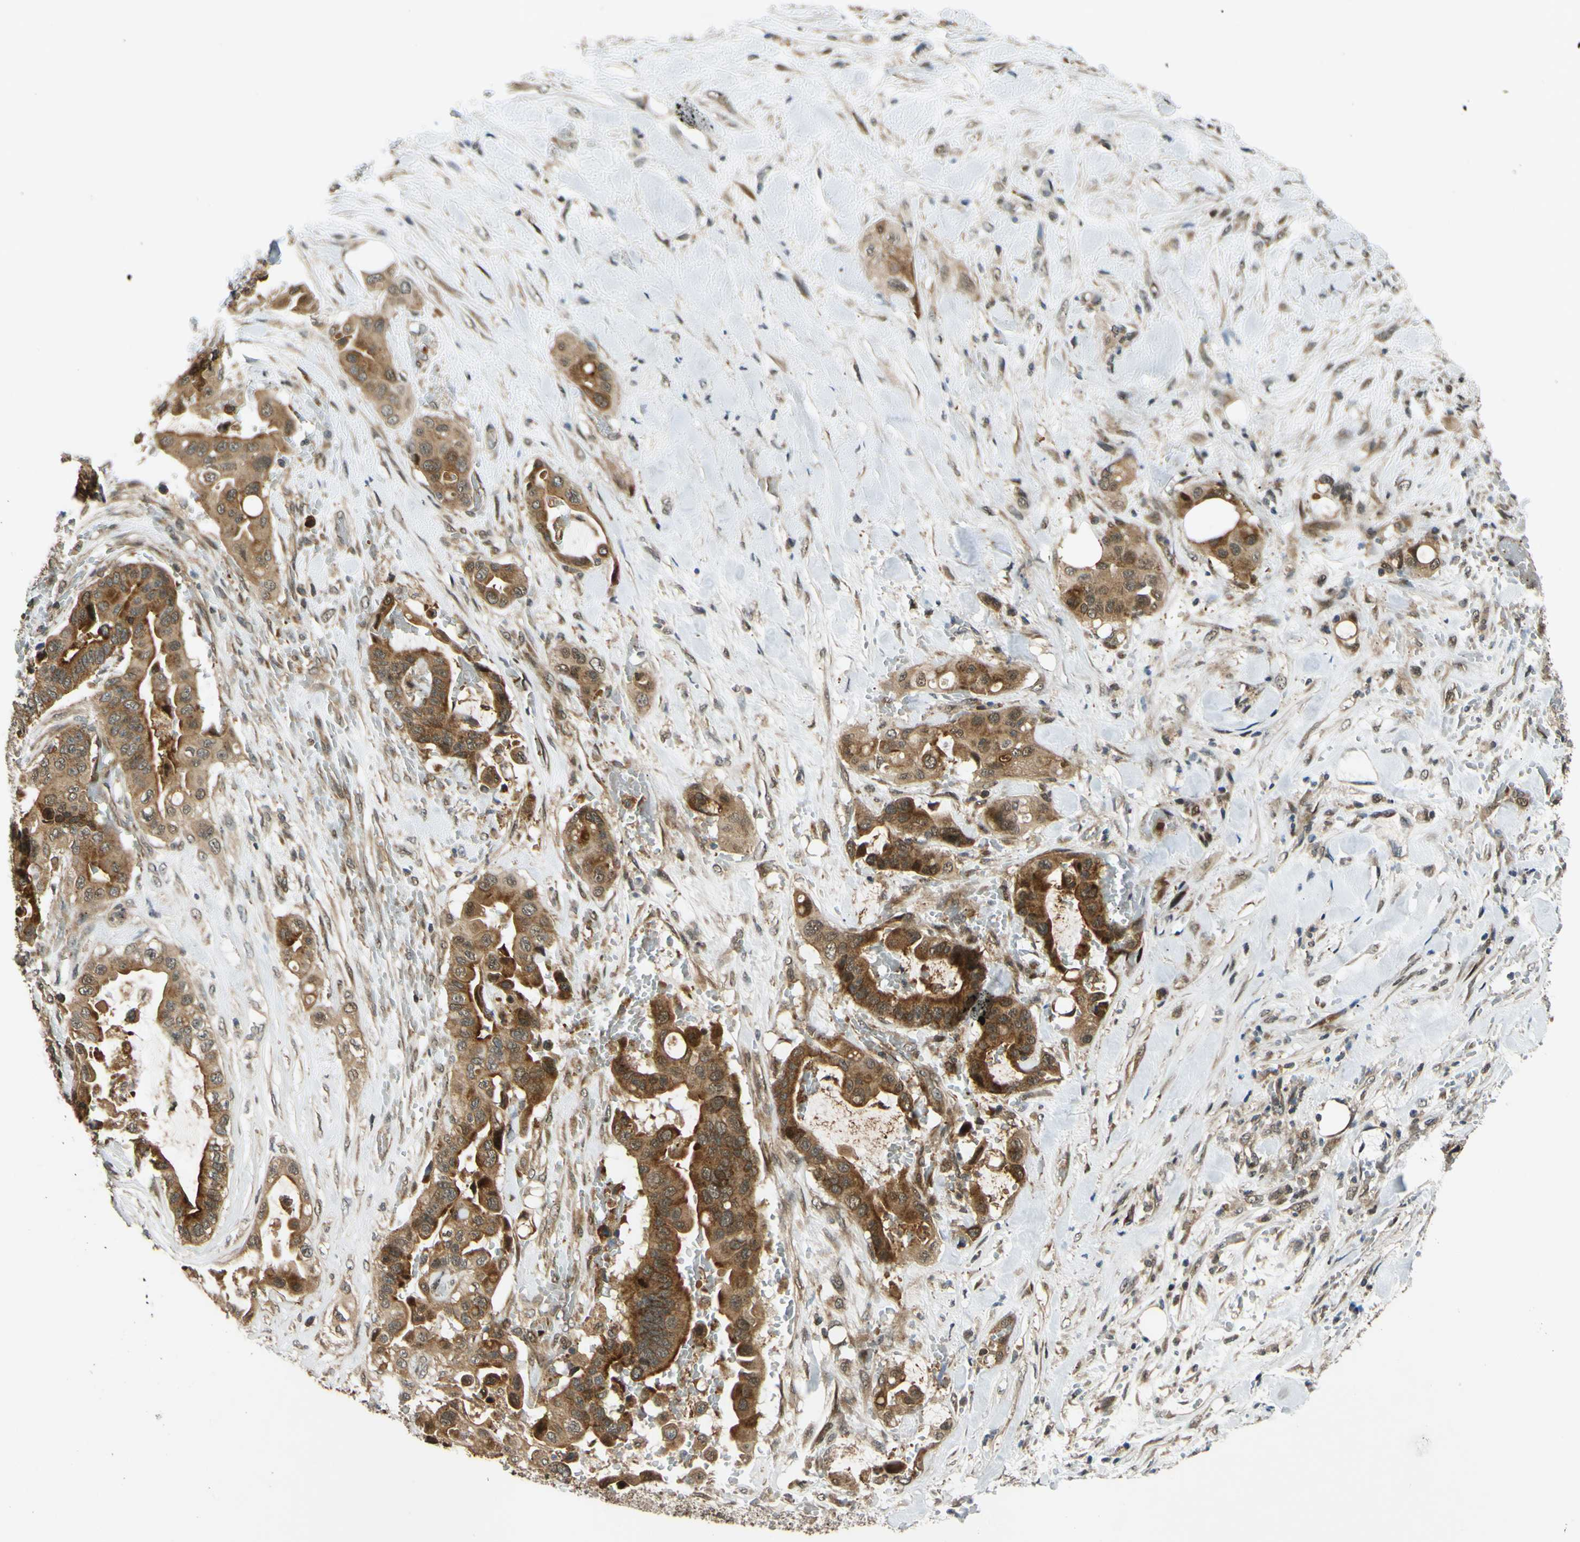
{"staining": {"intensity": "moderate", "quantity": ">75%", "location": "cytoplasmic/membranous"}, "tissue": "liver cancer", "cell_type": "Tumor cells", "image_type": "cancer", "snomed": [{"axis": "morphology", "description": "Cholangiocarcinoma"}, {"axis": "topography", "description": "Liver"}], "caption": "Protein staining of liver cholangiocarcinoma tissue displays moderate cytoplasmic/membranous positivity in about >75% of tumor cells.", "gene": "ABCC8", "patient": {"sex": "female", "age": 61}}